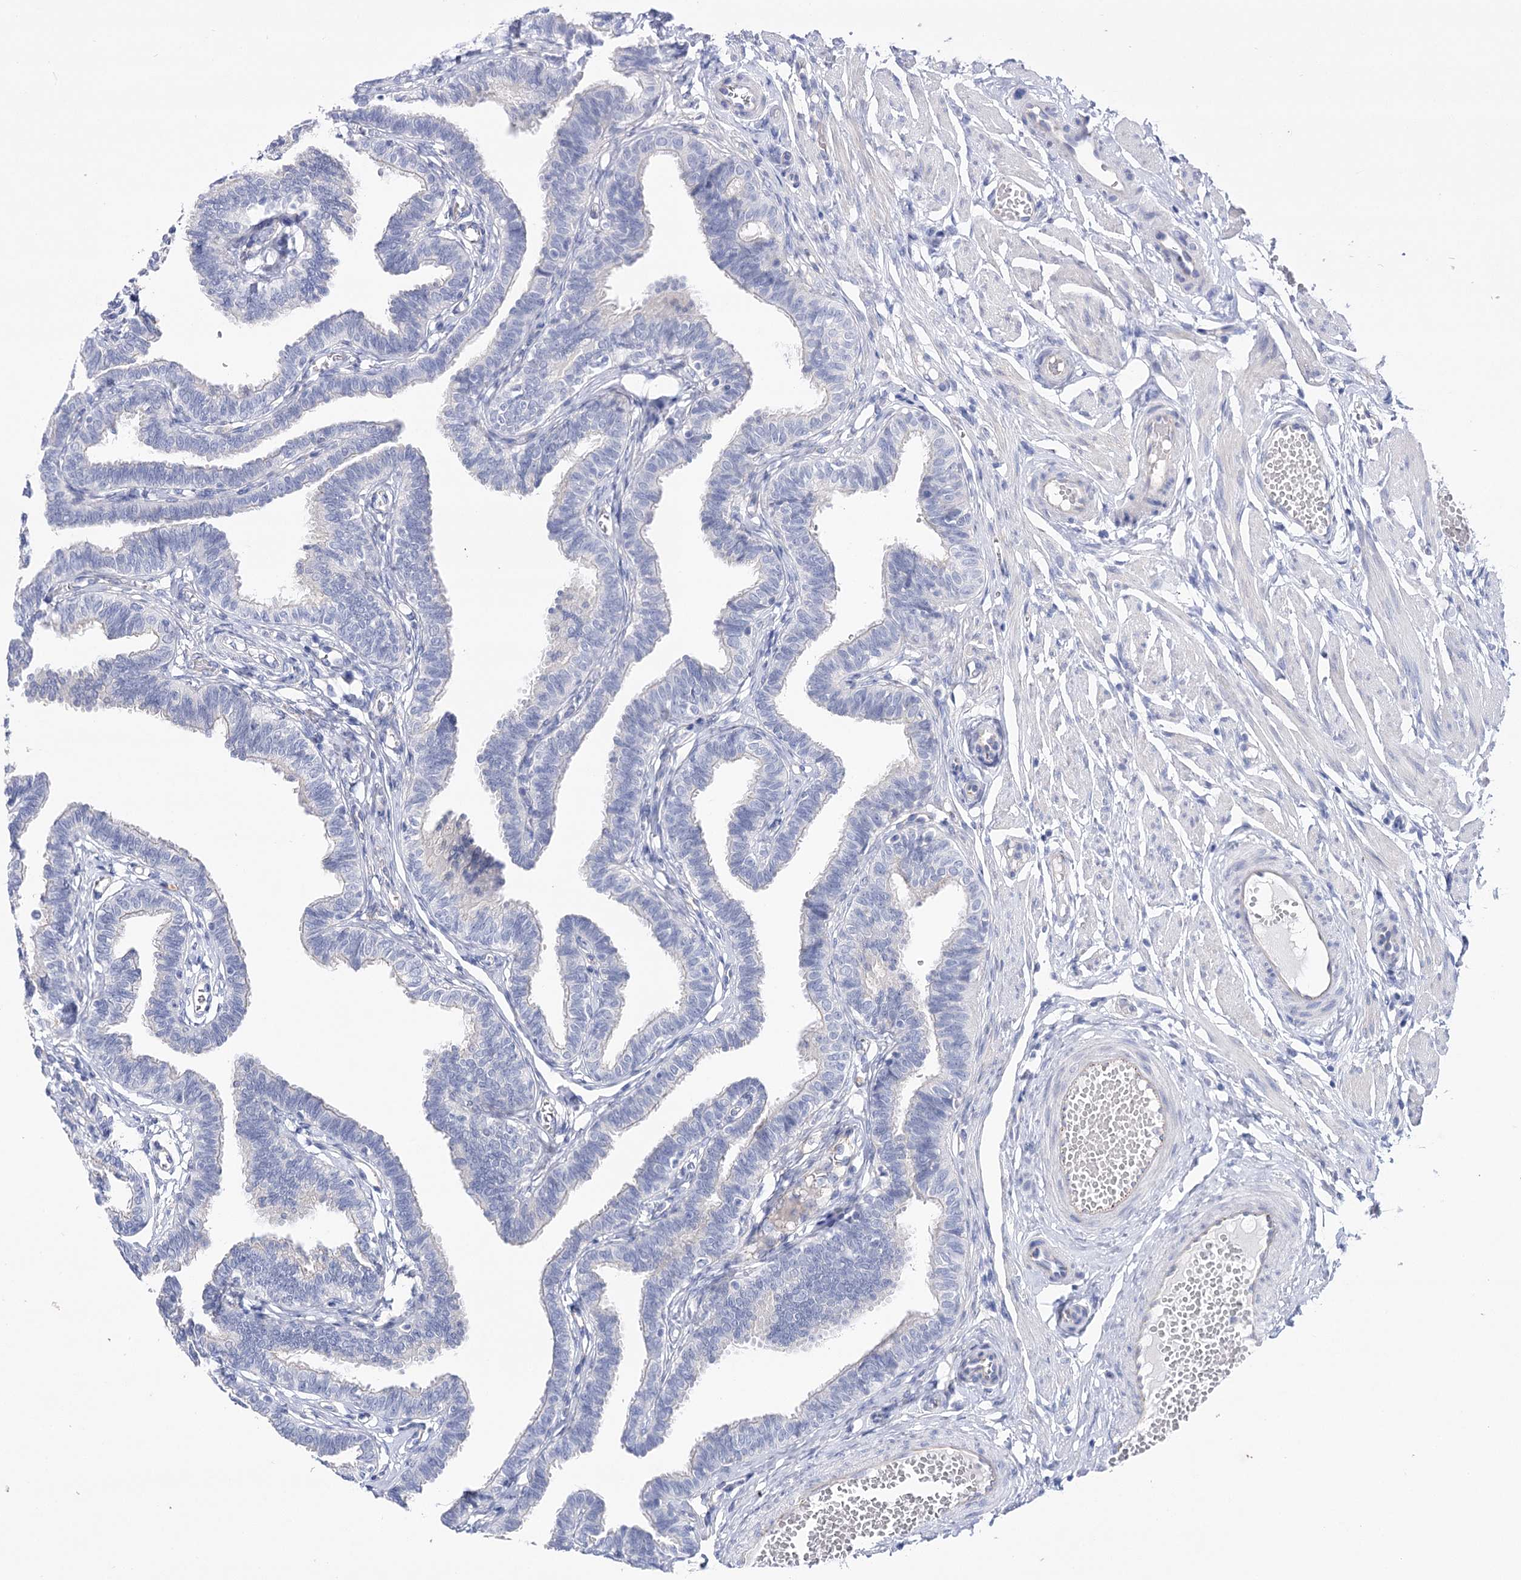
{"staining": {"intensity": "negative", "quantity": "none", "location": "none"}, "tissue": "fallopian tube", "cell_type": "Glandular cells", "image_type": "normal", "snomed": [{"axis": "morphology", "description": "Normal tissue, NOS"}, {"axis": "topography", "description": "Fallopian tube"}, {"axis": "topography", "description": "Ovary"}], "caption": "Immunohistochemistry of unremarkable human fallopian tube exhibits no expression in glandular cells. Nuclei are stained in blue.", "gene": "NRAP", "patient": {"sex": "female", "age": 23}}